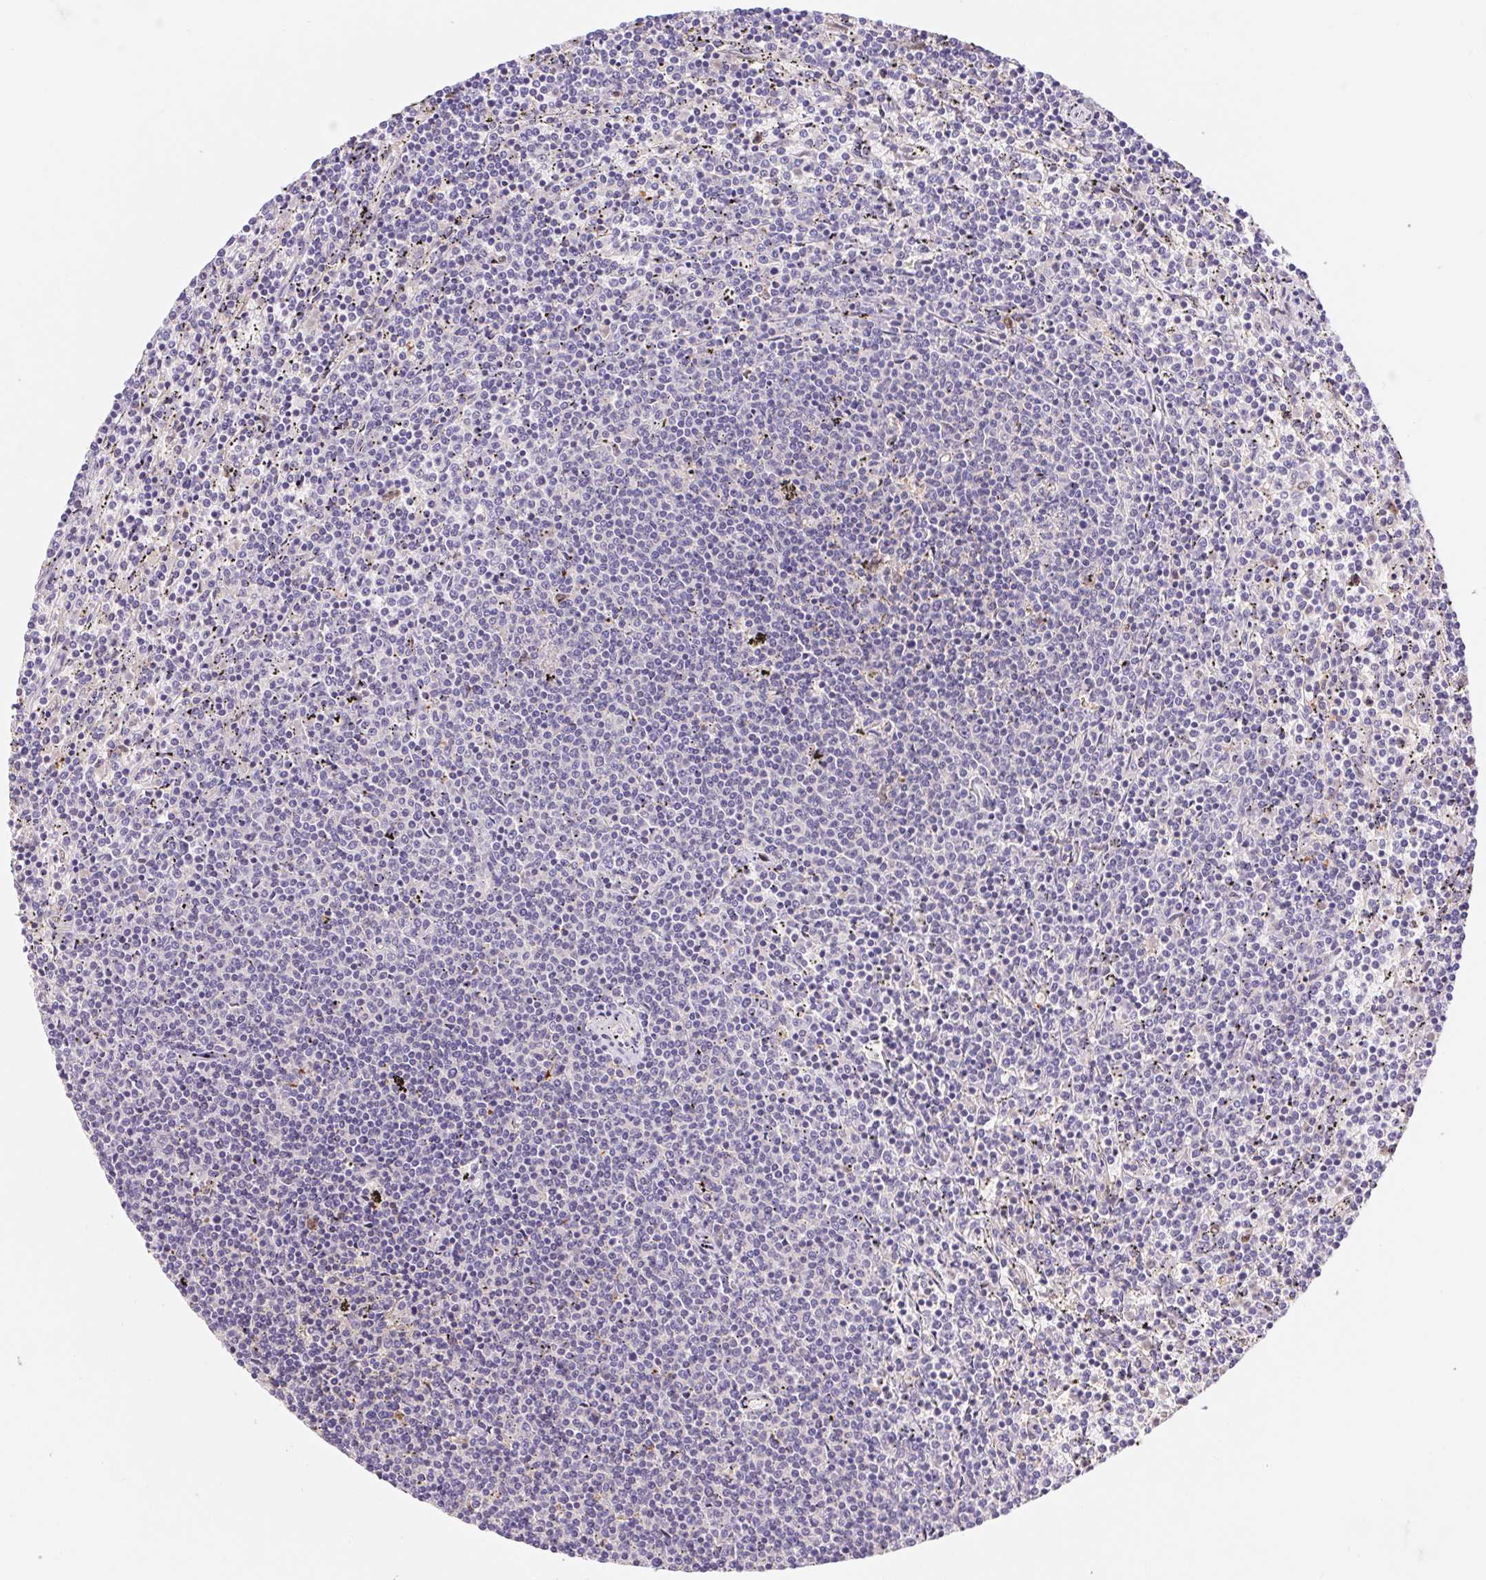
{"staining": {"intensity": "negative", "quantity": "none", "location": "none"}, "tissue": "lymphoma", "cell_type": "Tumor cells", "image_type": "cancer", "snomed": [{"axis": "morphology", "description": "Malignant lymphoma, non-Hodgkin's type, Low grade"}, {"axis": "topography", "description": "Spleen"}], "caption": "Immunohistochemistry (IHC) micrograph of human lymphoma stained for a protein (brown), which exhibits no expression in tumor cells. (DAB immunohistochemistry visualized using brightfield microscopy, high magnification).", "gene": "L3MBTL4", "patient": {"sex": "female", "age": 50}}